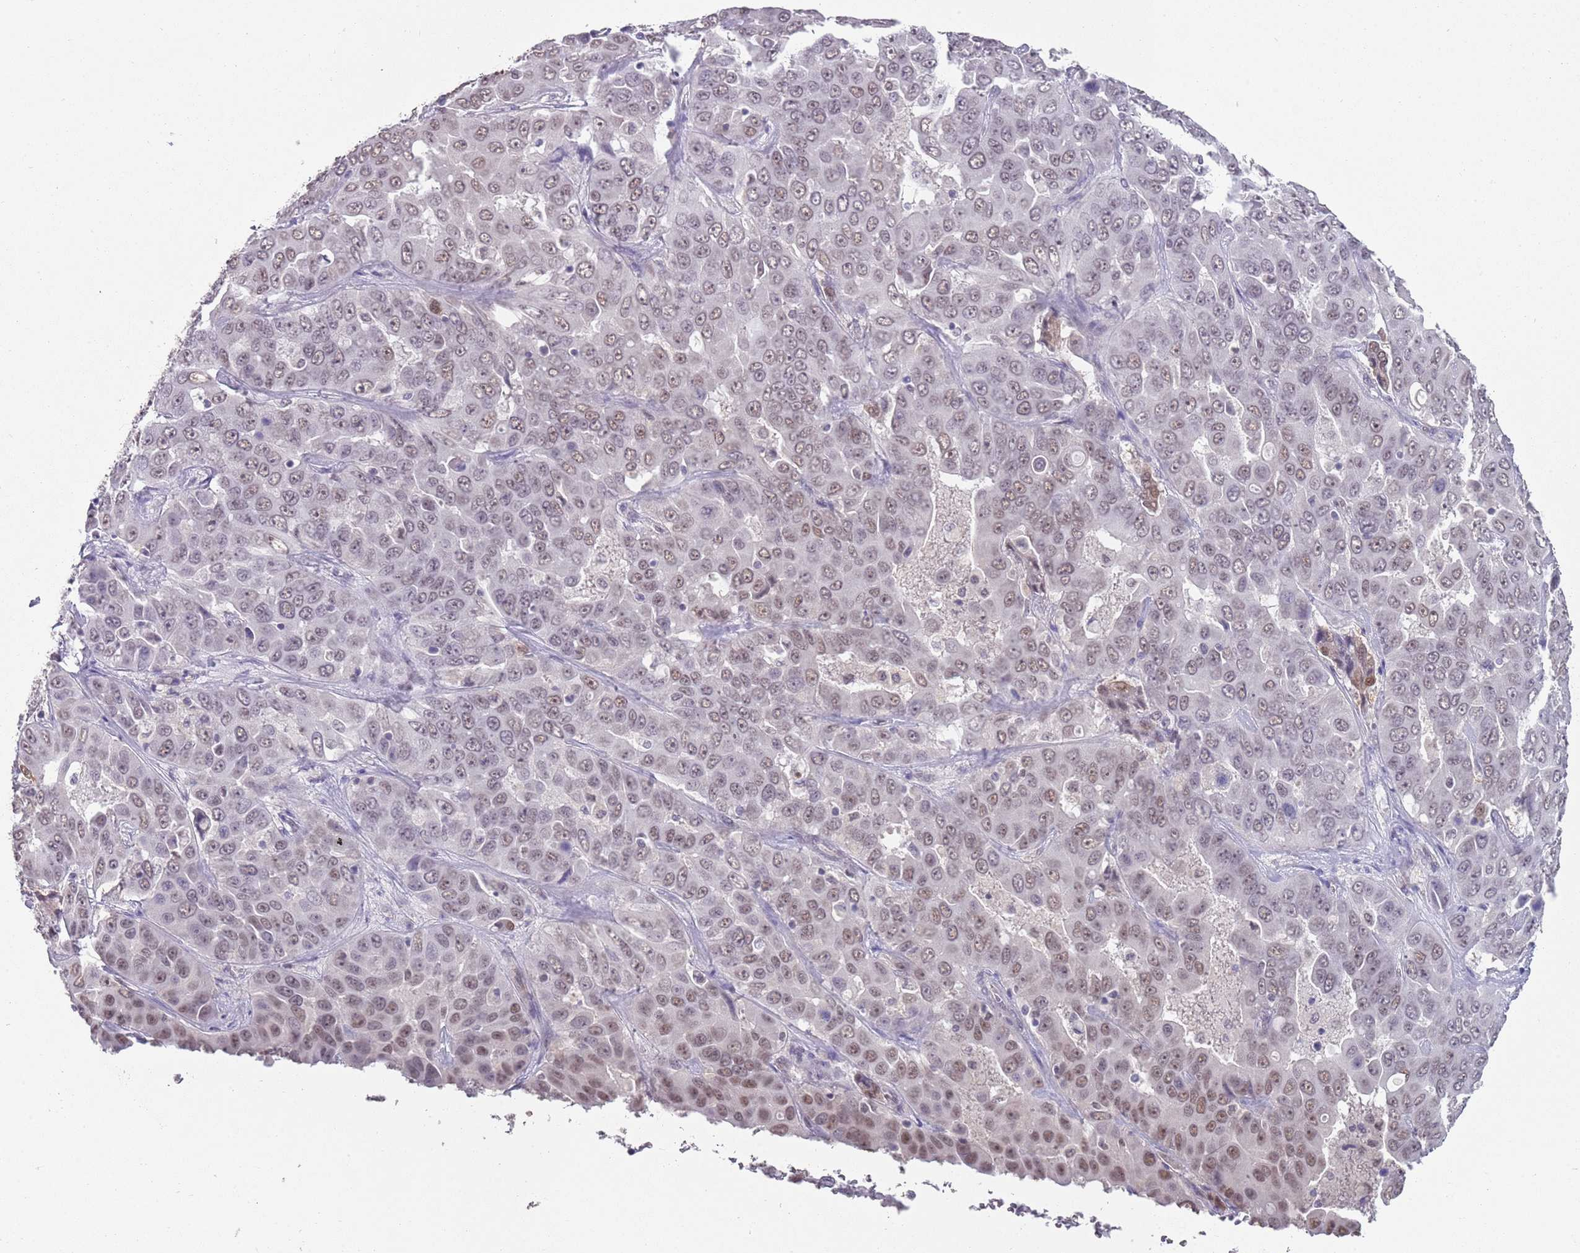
{"staining": {"intensity": "weak", "quantity": "25%-75%", "location": "nuclear"}, "tissue": "liver cancer", "cell_type": "Tumor cells", "image_type": "cancer", "snomed": [{"axis": "morphology", "description": "Cholangiocarcinoma"}, {"axis": "topography", "description": "Liver"}], "caption": "Protein staining displays weak nuclear expression in approximately 25%-75% of tumor cells in liver cholangiocarcinoma. Using DAB (3,3'-diaminobenzidine) (brown) and hematoxylin (blue) stains, captured at high magnification using brightfield microscopy.", "gene": "SEPHS2", "patient": {"sex": "female", "age": 52}}